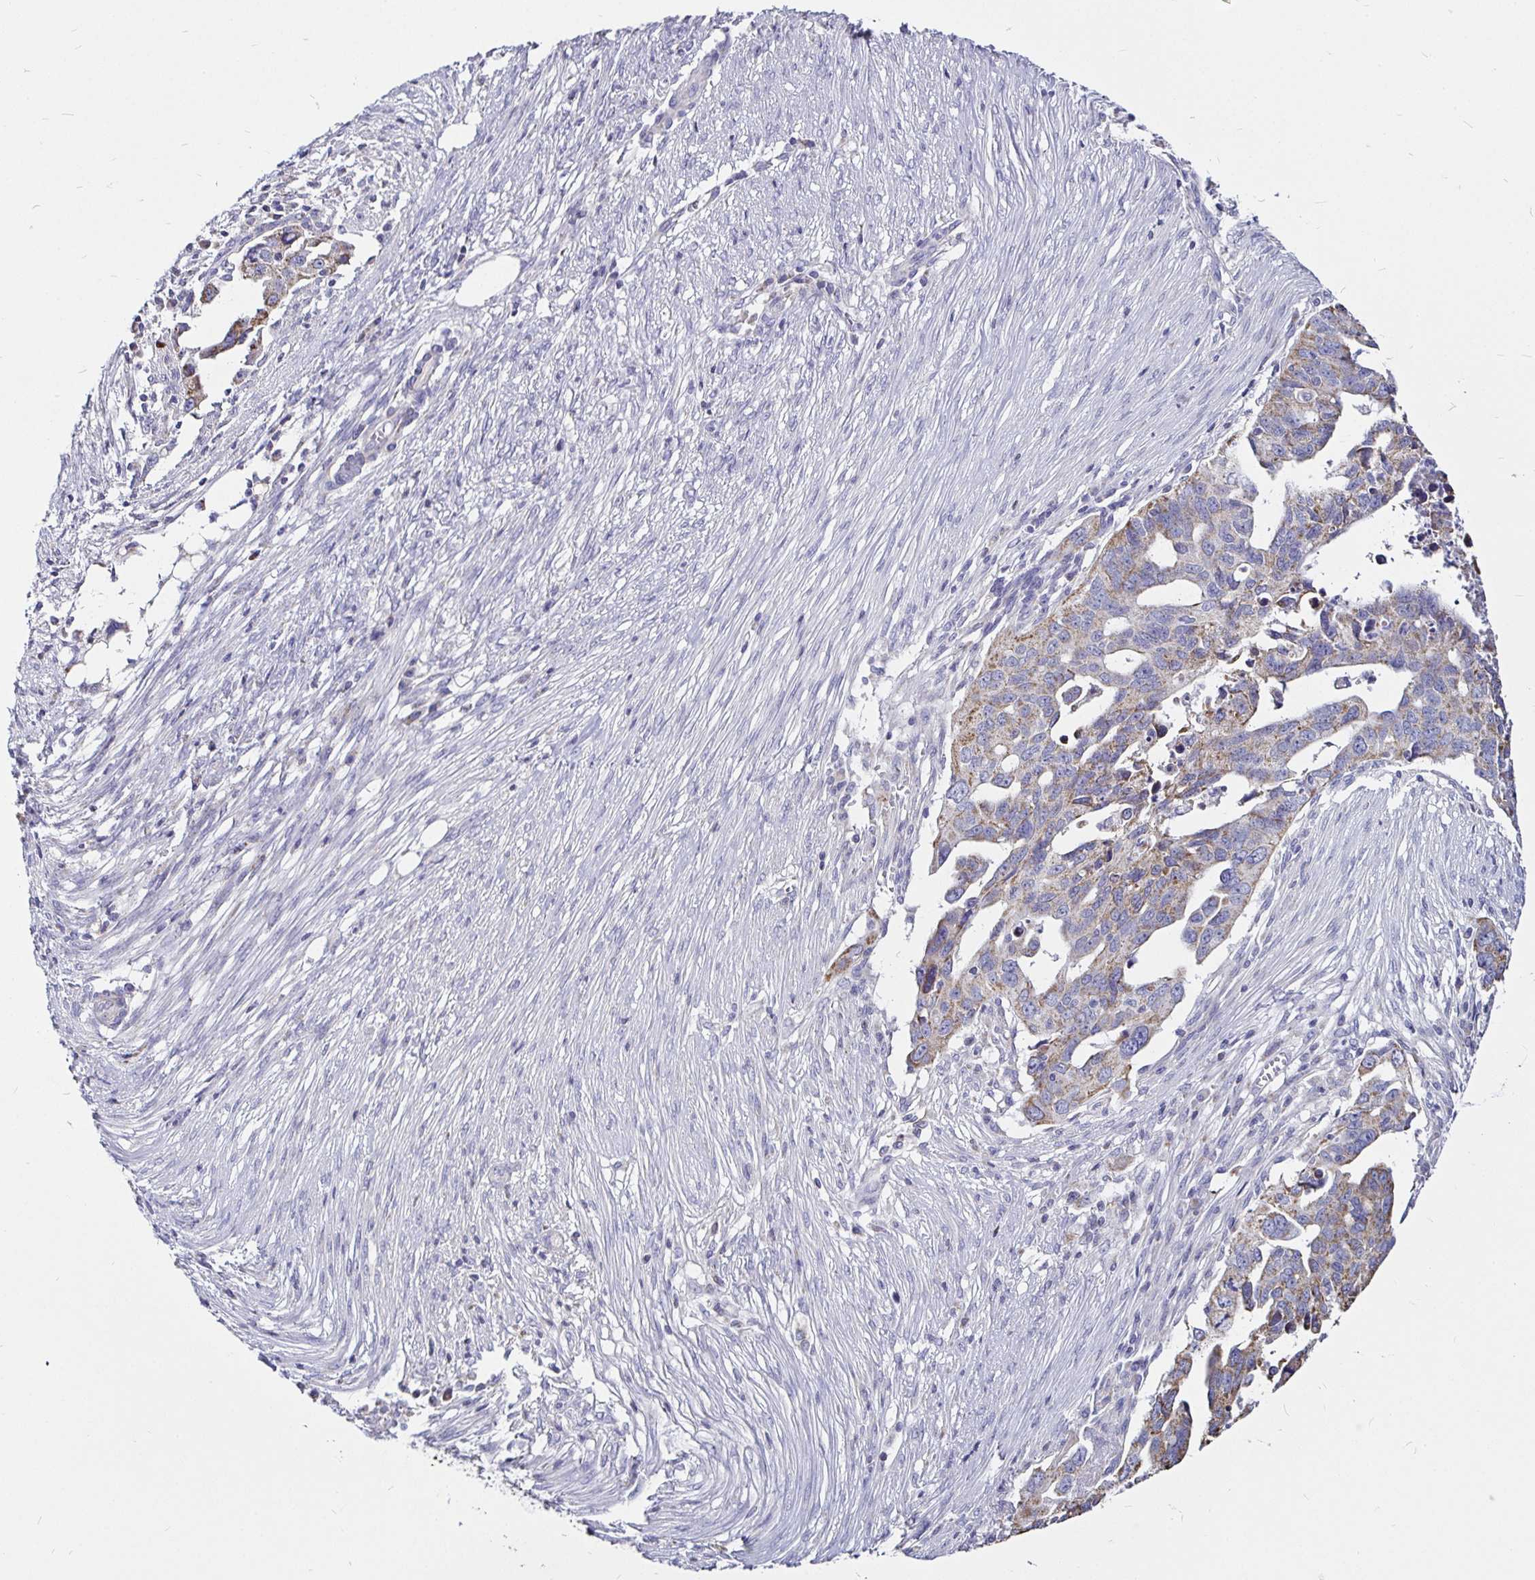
{"staining": {"intensity": "weak", "quantity": "25%-75%", "location": "cytoplasmic/membranous"}, "tissue": "ovarian cancer", "cell_type": "Tumor cells", "image_type": "cancer", "snomed": [{"axis": "morphology", "description": "Carcinoma, endometroid"}, {"axis": "morphology", "description": "Cystadenocarcinoma, serous, NOS"}, {"axis": "topography", "description": "Ovary"}], "caption": "Approximately 25%-75% of tumor cells in ovarian cancer show weak cytoplasmic/membranous protein positivity as visualized by brown immunohistochemical staining.", "gene": "PGAM2", "patient": {"sex": "female", "age": 45}}